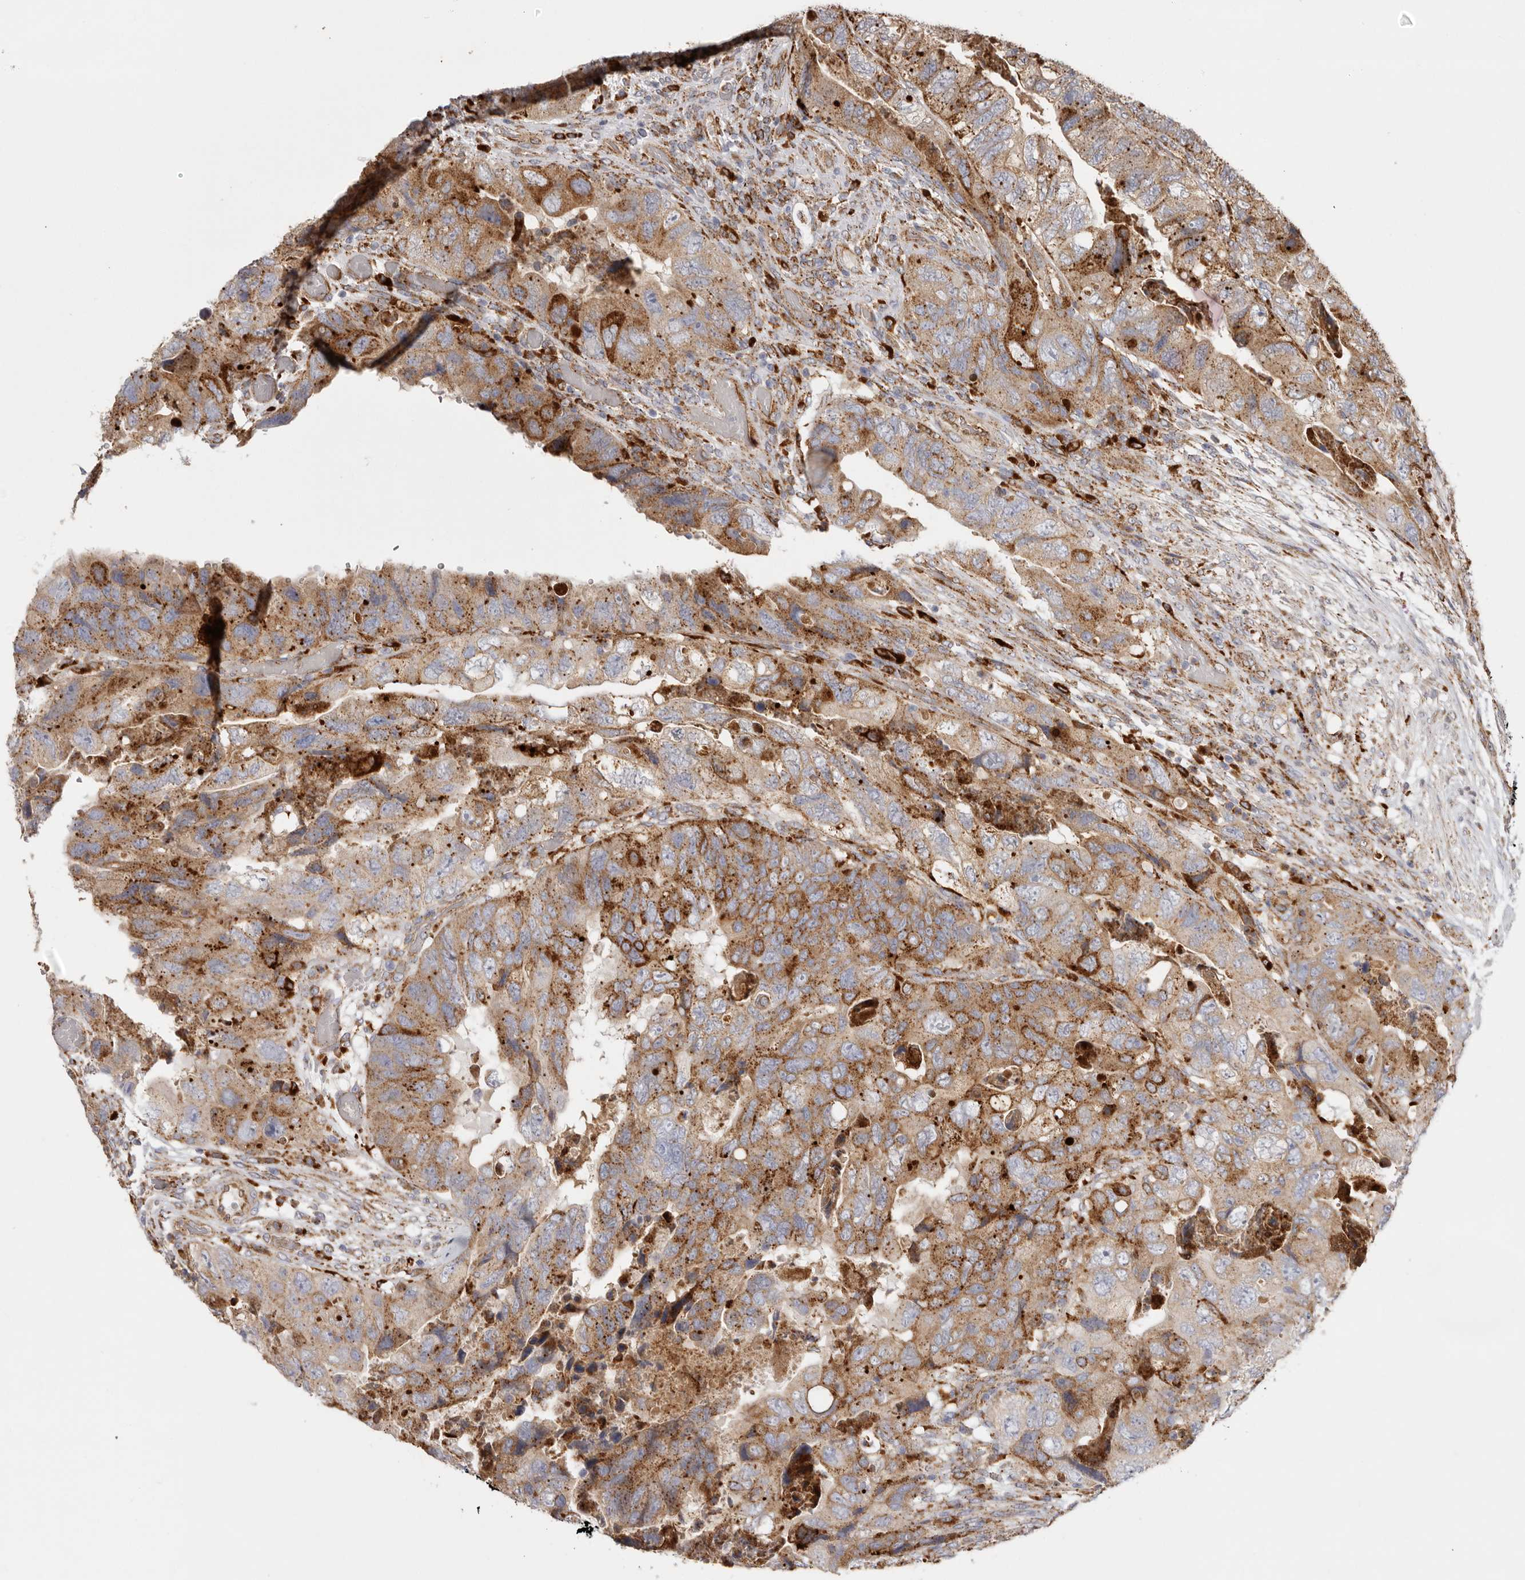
{"staining": {"intensity": "moderate", "quantity": ">75%", "location": "cytoplasmic/membranous"}, "tissue": "colorectal cancer", "cell_type": "Tumor cells", "image_type": "cancer", "snomed": [{"axis": "morphology", "description": "Adenocarcinoma, NOS"}, {"axis": "topography", "description": "Rectum"}], "caption": "This is a histology image of immunohistochemistry staining of colorectal adenocarcinoma, which shows moderate staining in the cytoplasmic/membranous of tumor cells.", "gene": "GRN", "patient": {"sex": "male", "age": 63}}